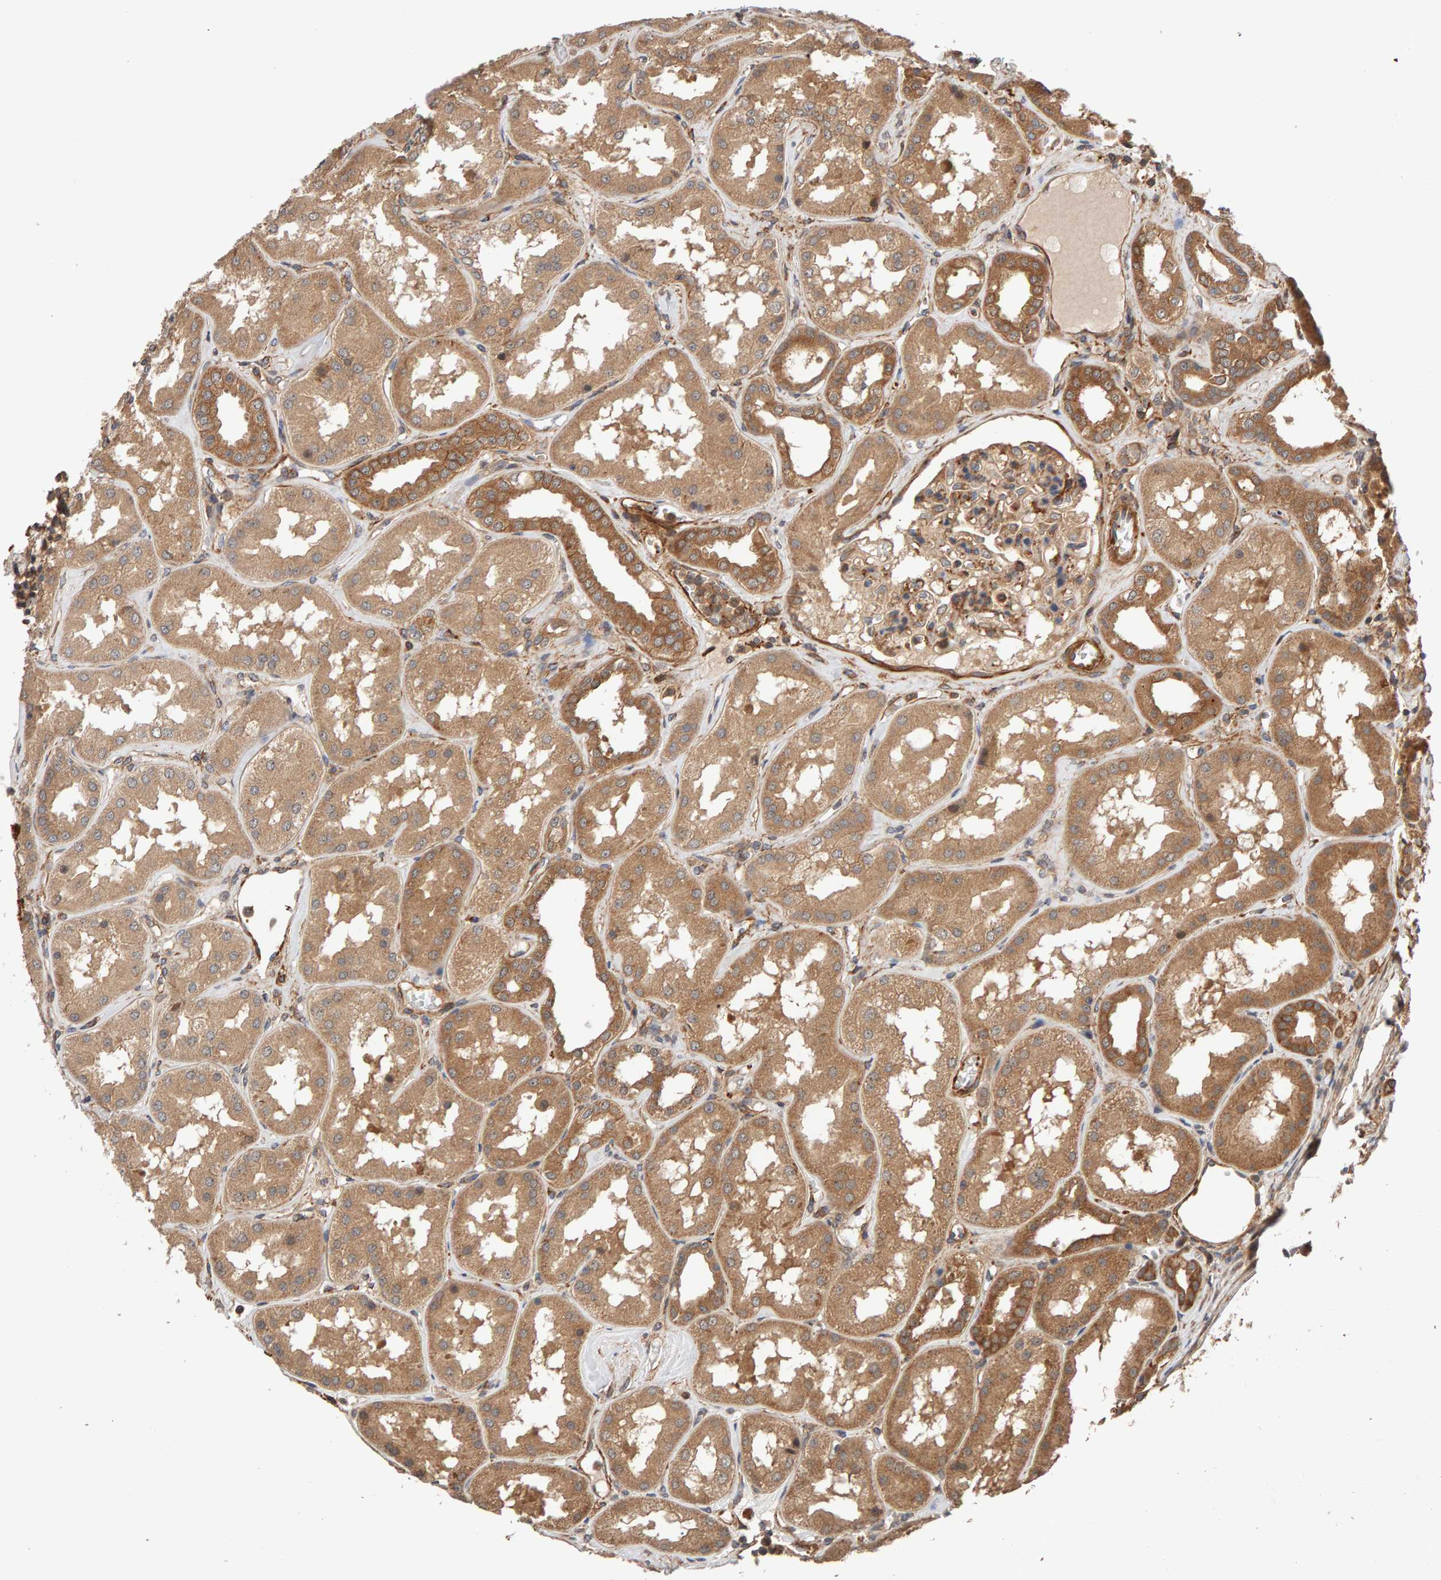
{"staining": {"intensity": "weak", "quantity": ">75%", "location": "cytoplasmic/membranous"}, "tissue": "kidney", "cell_type": "Cells in glomeruli", "image_type": "normal", "snomed": [{"axis": "morphology", "description": "Normal tissue, NOS"}, {"axis": "topography", "description": "Kidney"}], "caption": "Human kidney stained with a protein marker reveals weak staining in cells in glomeruli.", "gene": "SYNRG", "patient": {"sex": "female", "age": 56}}